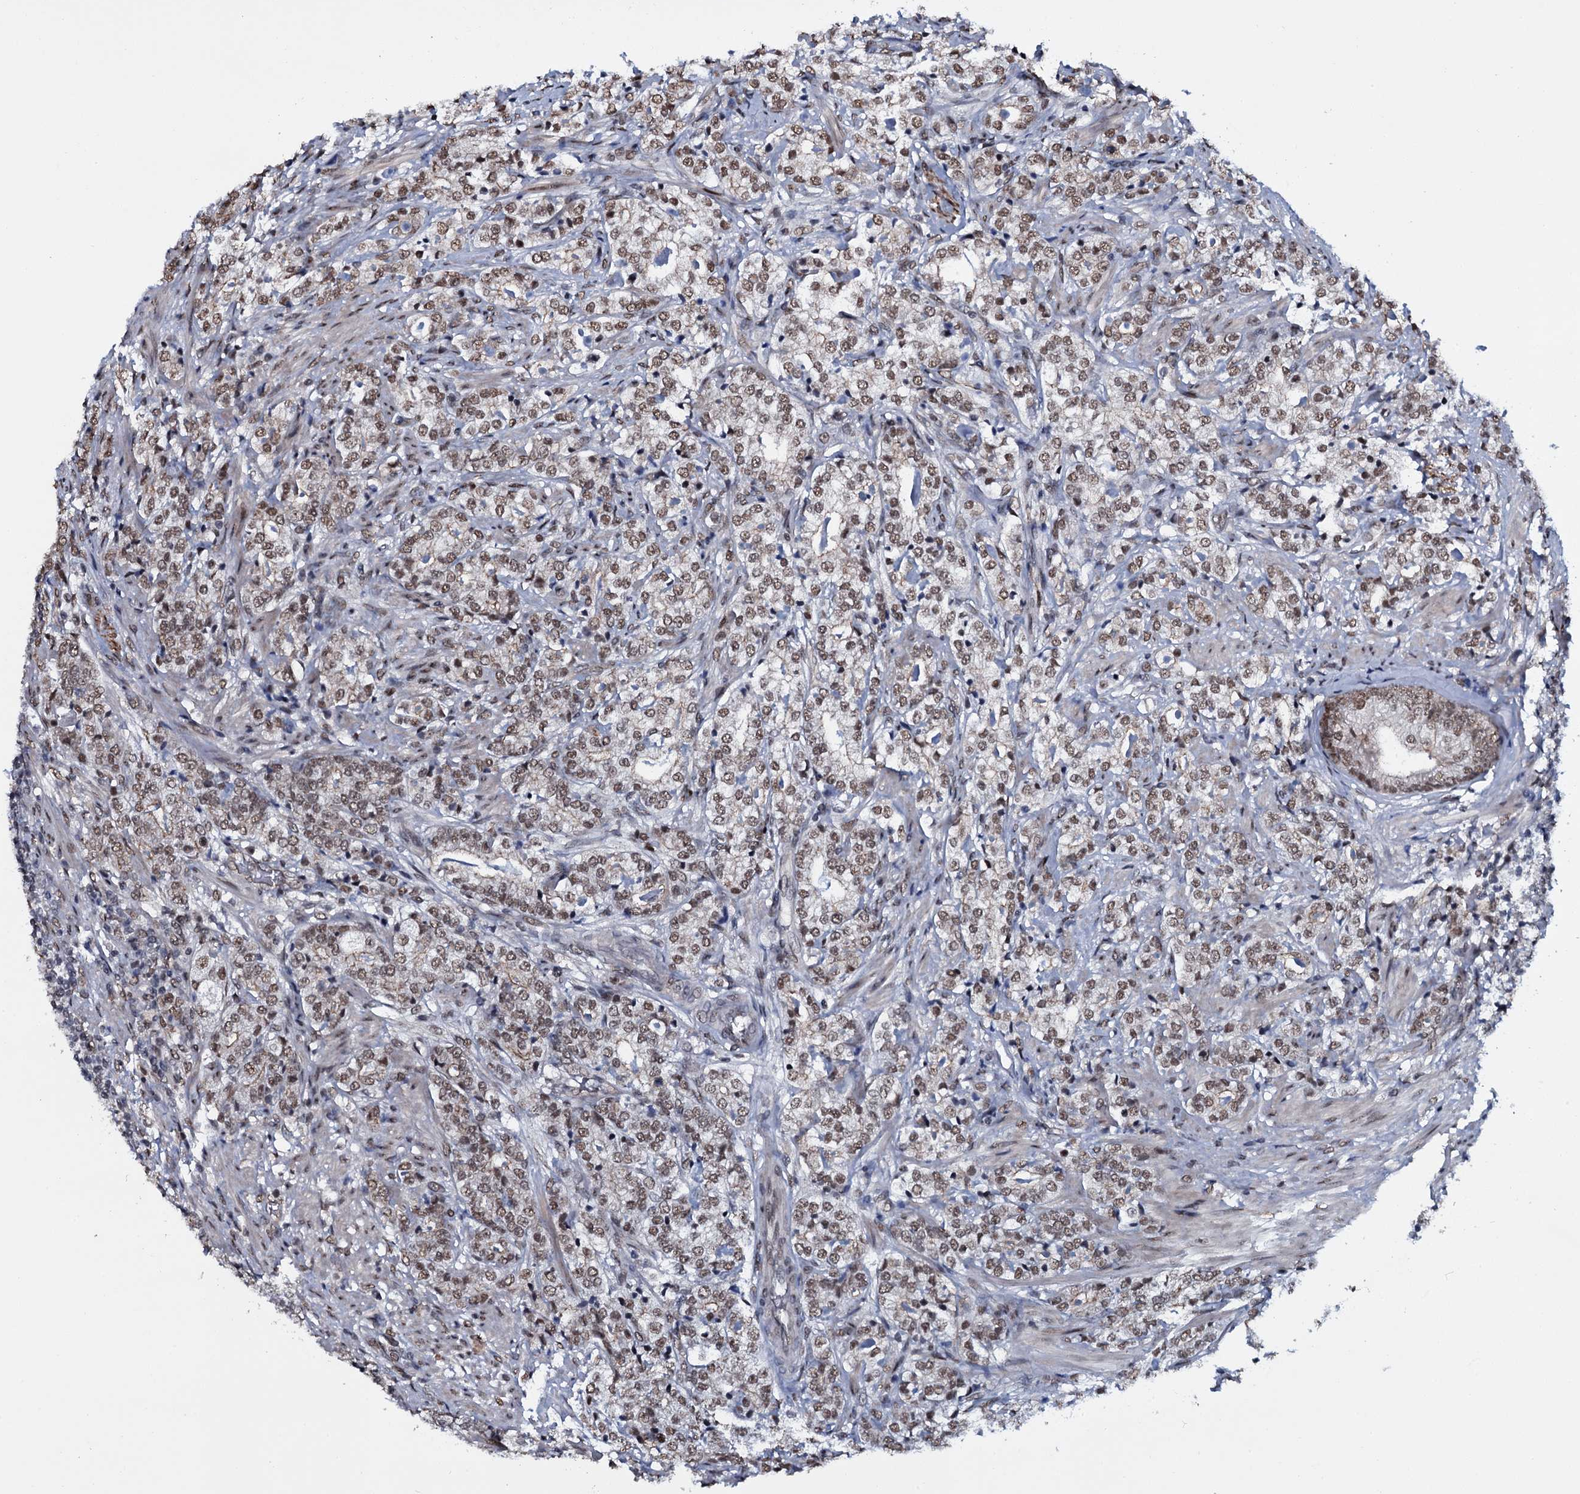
{"staining": {"intensity": "moderate", "quantity": ">75%", "location": "cytoplasmic/membranous,nuclear"}, "tissue": "prostate cancer", "cell_type": "Tumor cells", "image_type": "cancer", "snomed": [{"axis": "morphology", "description": "Adenocarcinoma, High grade"}, {"axis": "topography", "description": "Prostate"}], "caption": "The immunohistochemical stain labels moderate cytoplasmic/membranous and nuclear staining in tumor cells of adenocarcinoma (high-grade) (prostate) tissue.", "gene": "SH2D4B", "patient": {"sex": "male", "age": 69}}